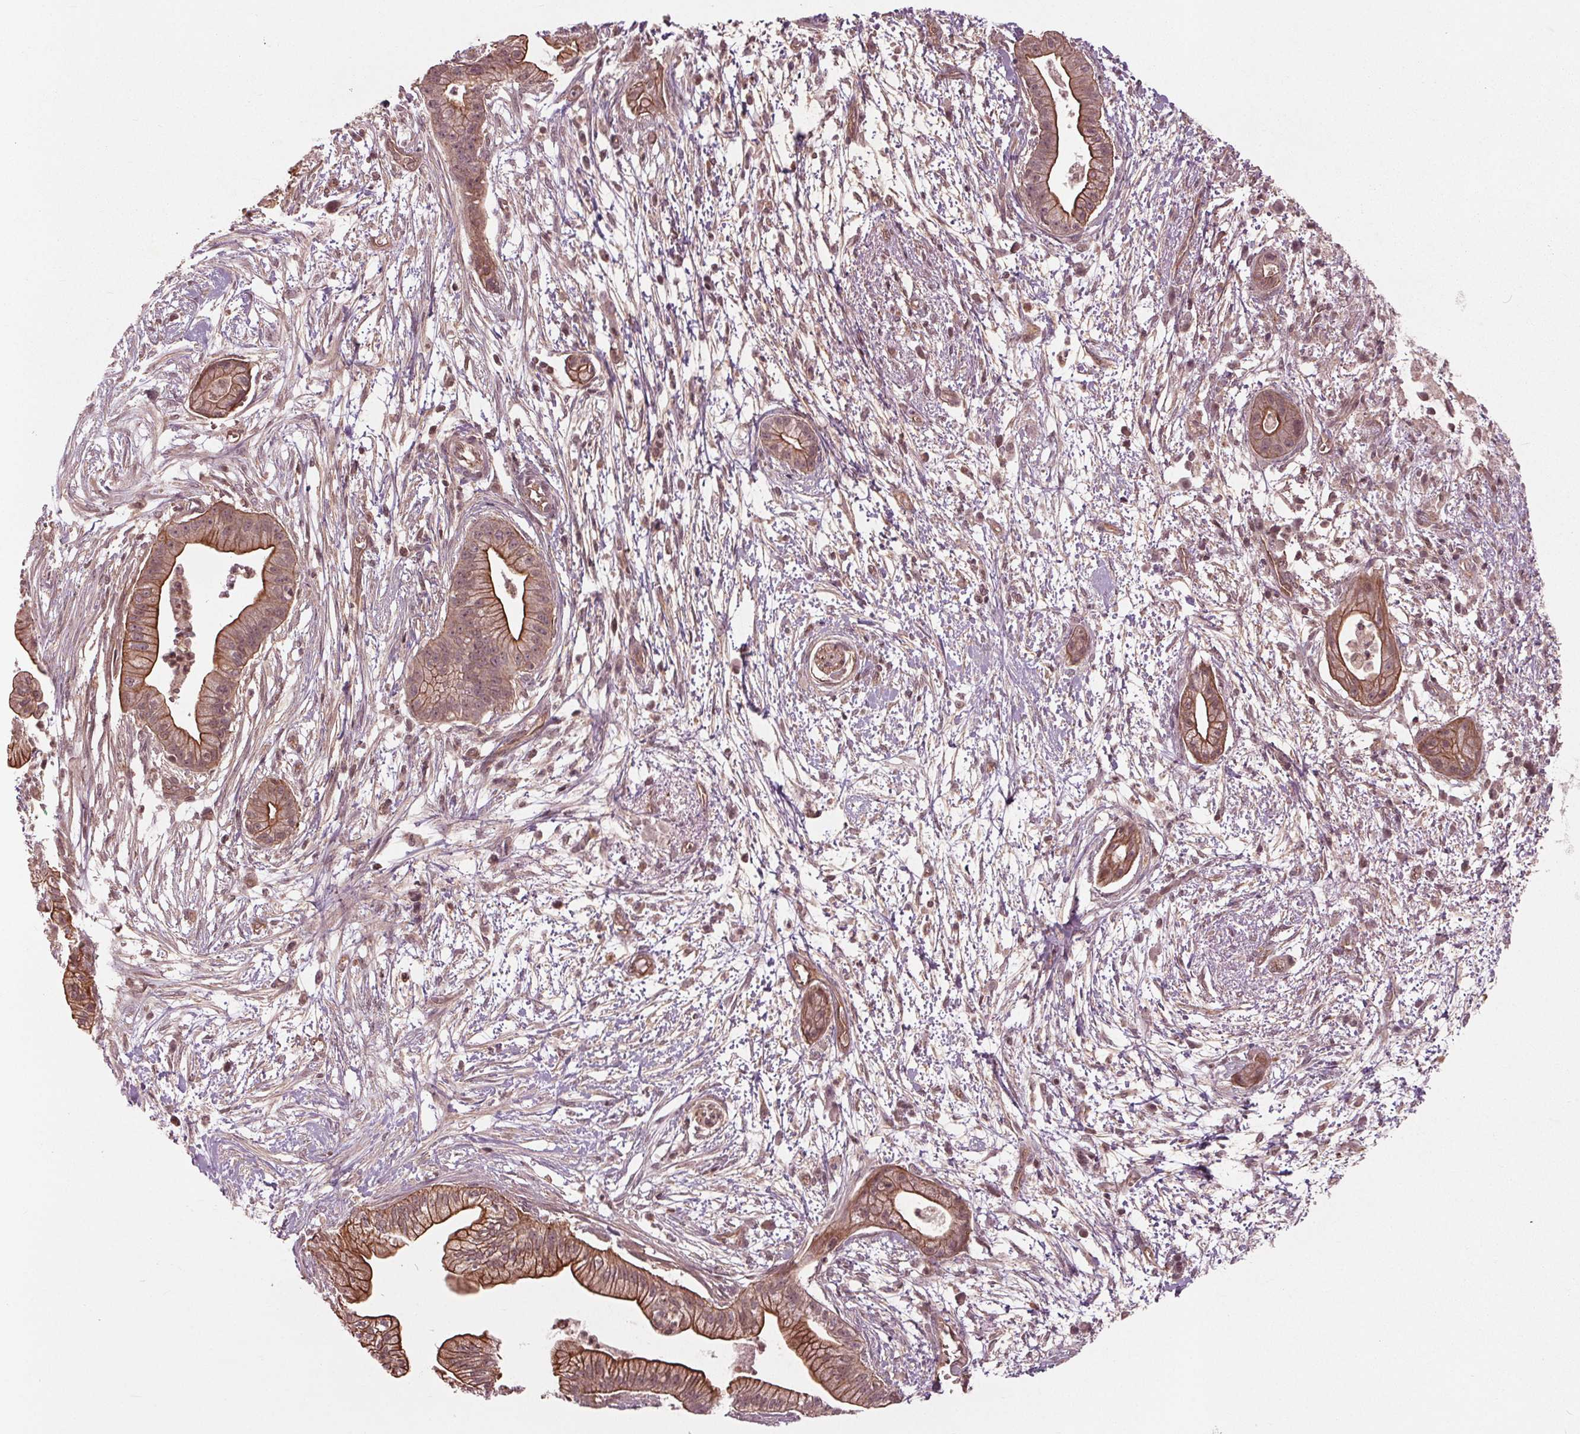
{"staining": {"intensity": "moderate", "quantity": ">75%", "location": "cytoplasmic/membranous"}, "tissue": "pancreatic cancer", "cell_type": "Tumor cells", "image_type": "cancer", "snomed": [{"axis": "morphology", "description": "Normal tissue, NOS"}, {"axis": "morphology", "description": "Adenocarcinoma, NOS"}, {"axis": "topography", "description": "Lymph node"}, {"axis": "topography", "description": "Pancreas"}], "caption": "Protein expression analysis of pancreatic cancer displays moderate cytoplasmic/membranous expression in about >75% of tumor cells. (Stains: DAB in brown, nuclei in blue, Microscopy: brightfield microscopy at high magnification).", "gene": "BTBD1", "patient": {"sex": "female", "age": 58}}